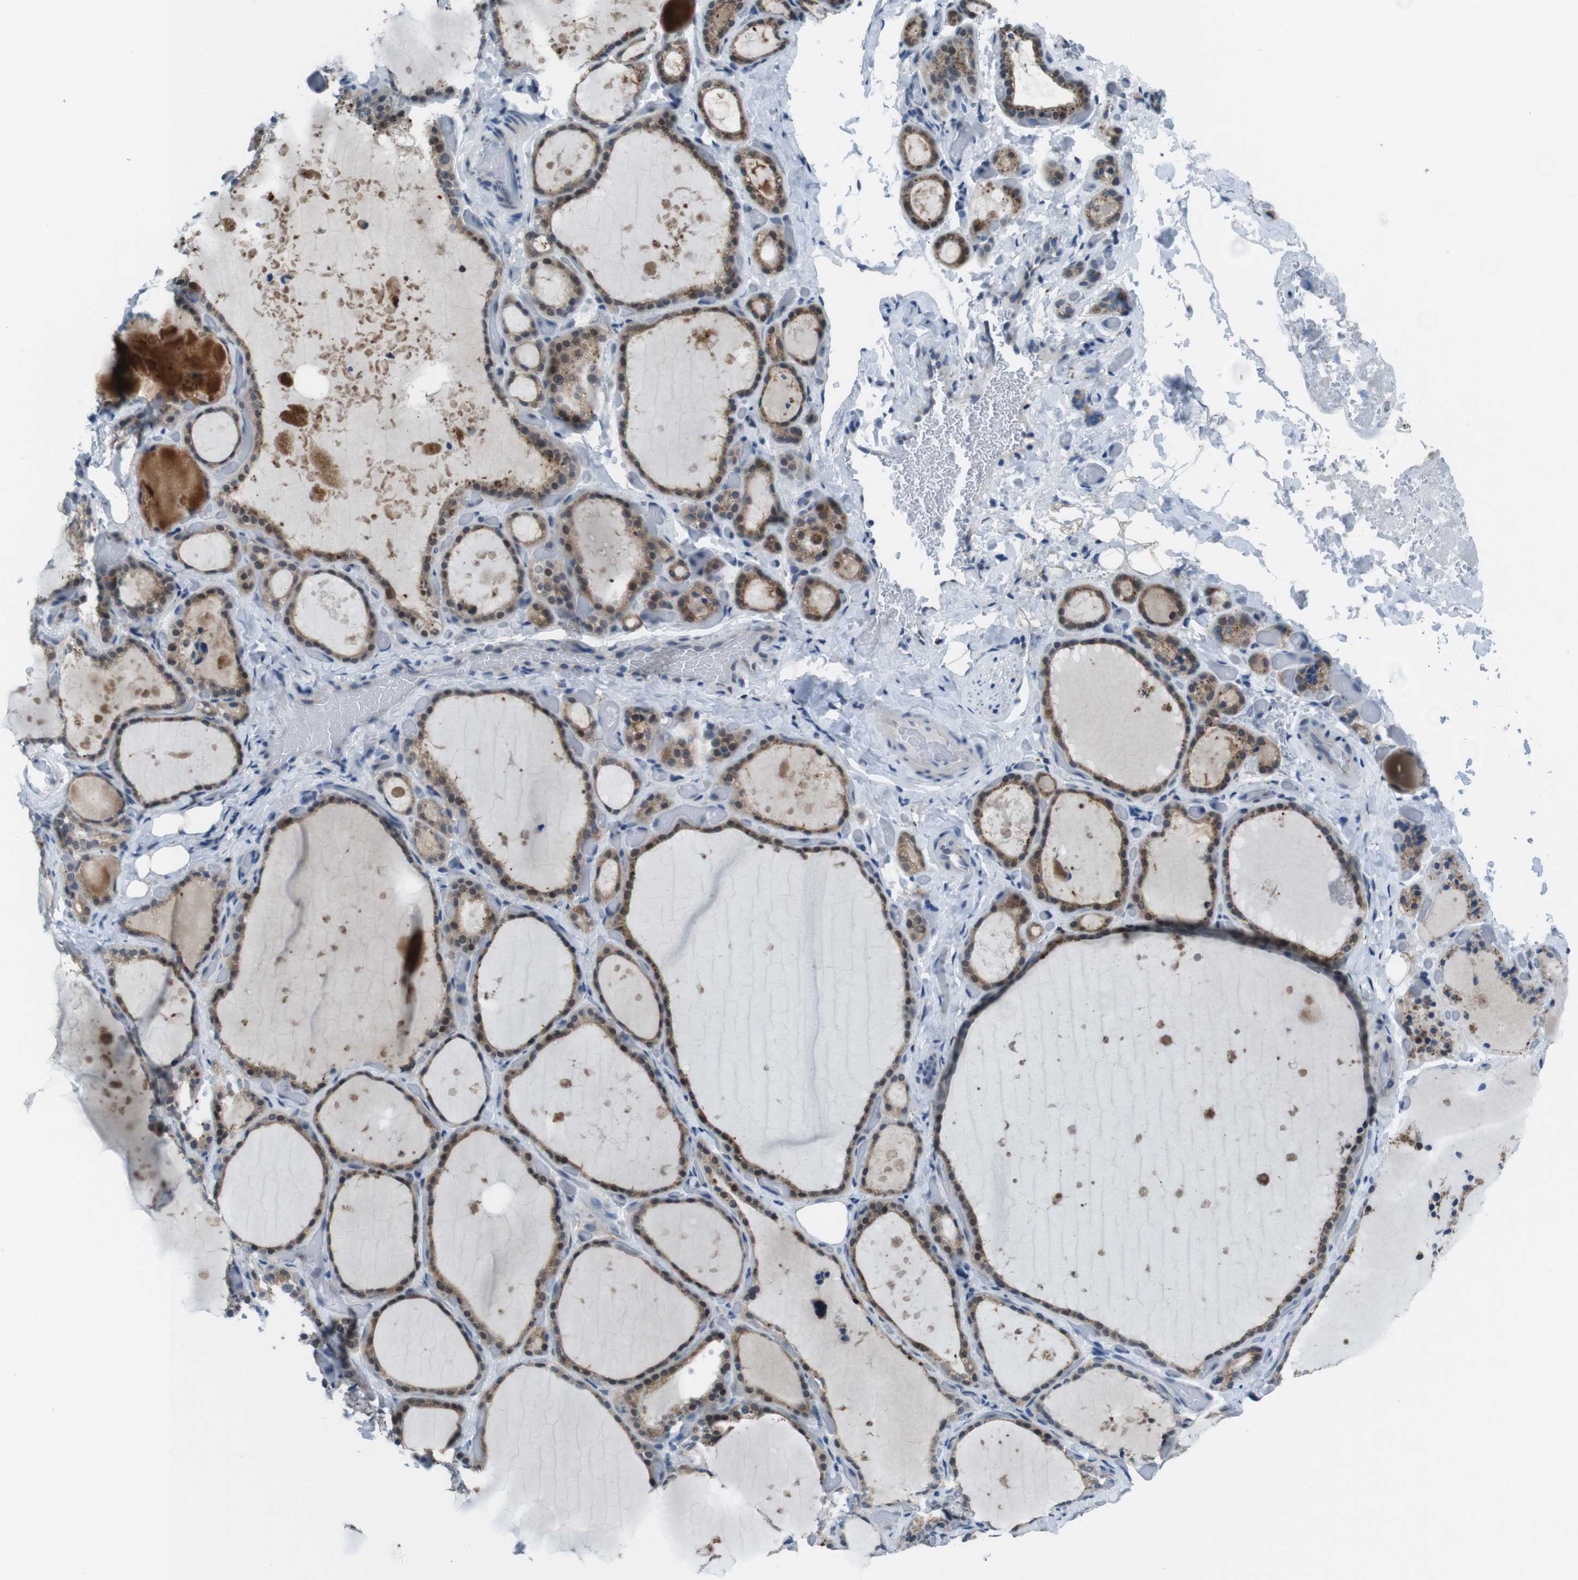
{"staining": {"intensity": "moderate", "quantity": "25%-75%", "location": "cytoplasmic/membranous"}, "tissue": "thyroid gland", "cell_type": "Glandular cells", "image_type": "normal", "snomed": [{"axis": "morphology", "description": "Normal tissue, NOS"}, {"axis": "topography", "description": "Thyroid gland"}], "caption": "Immunohistochemistry (IHC) image of benign thyroid gland: human thyroid gland stained using immunohistochemistry (IHC) displays medium levels of moderate protein expression localized specifically in the cytoplasmic/membranous of glandular cells, appearing as a cytoplasmic/membranous brown color.", "gene": "LRP5", "patient": {"sex": "female", "age": 44}}